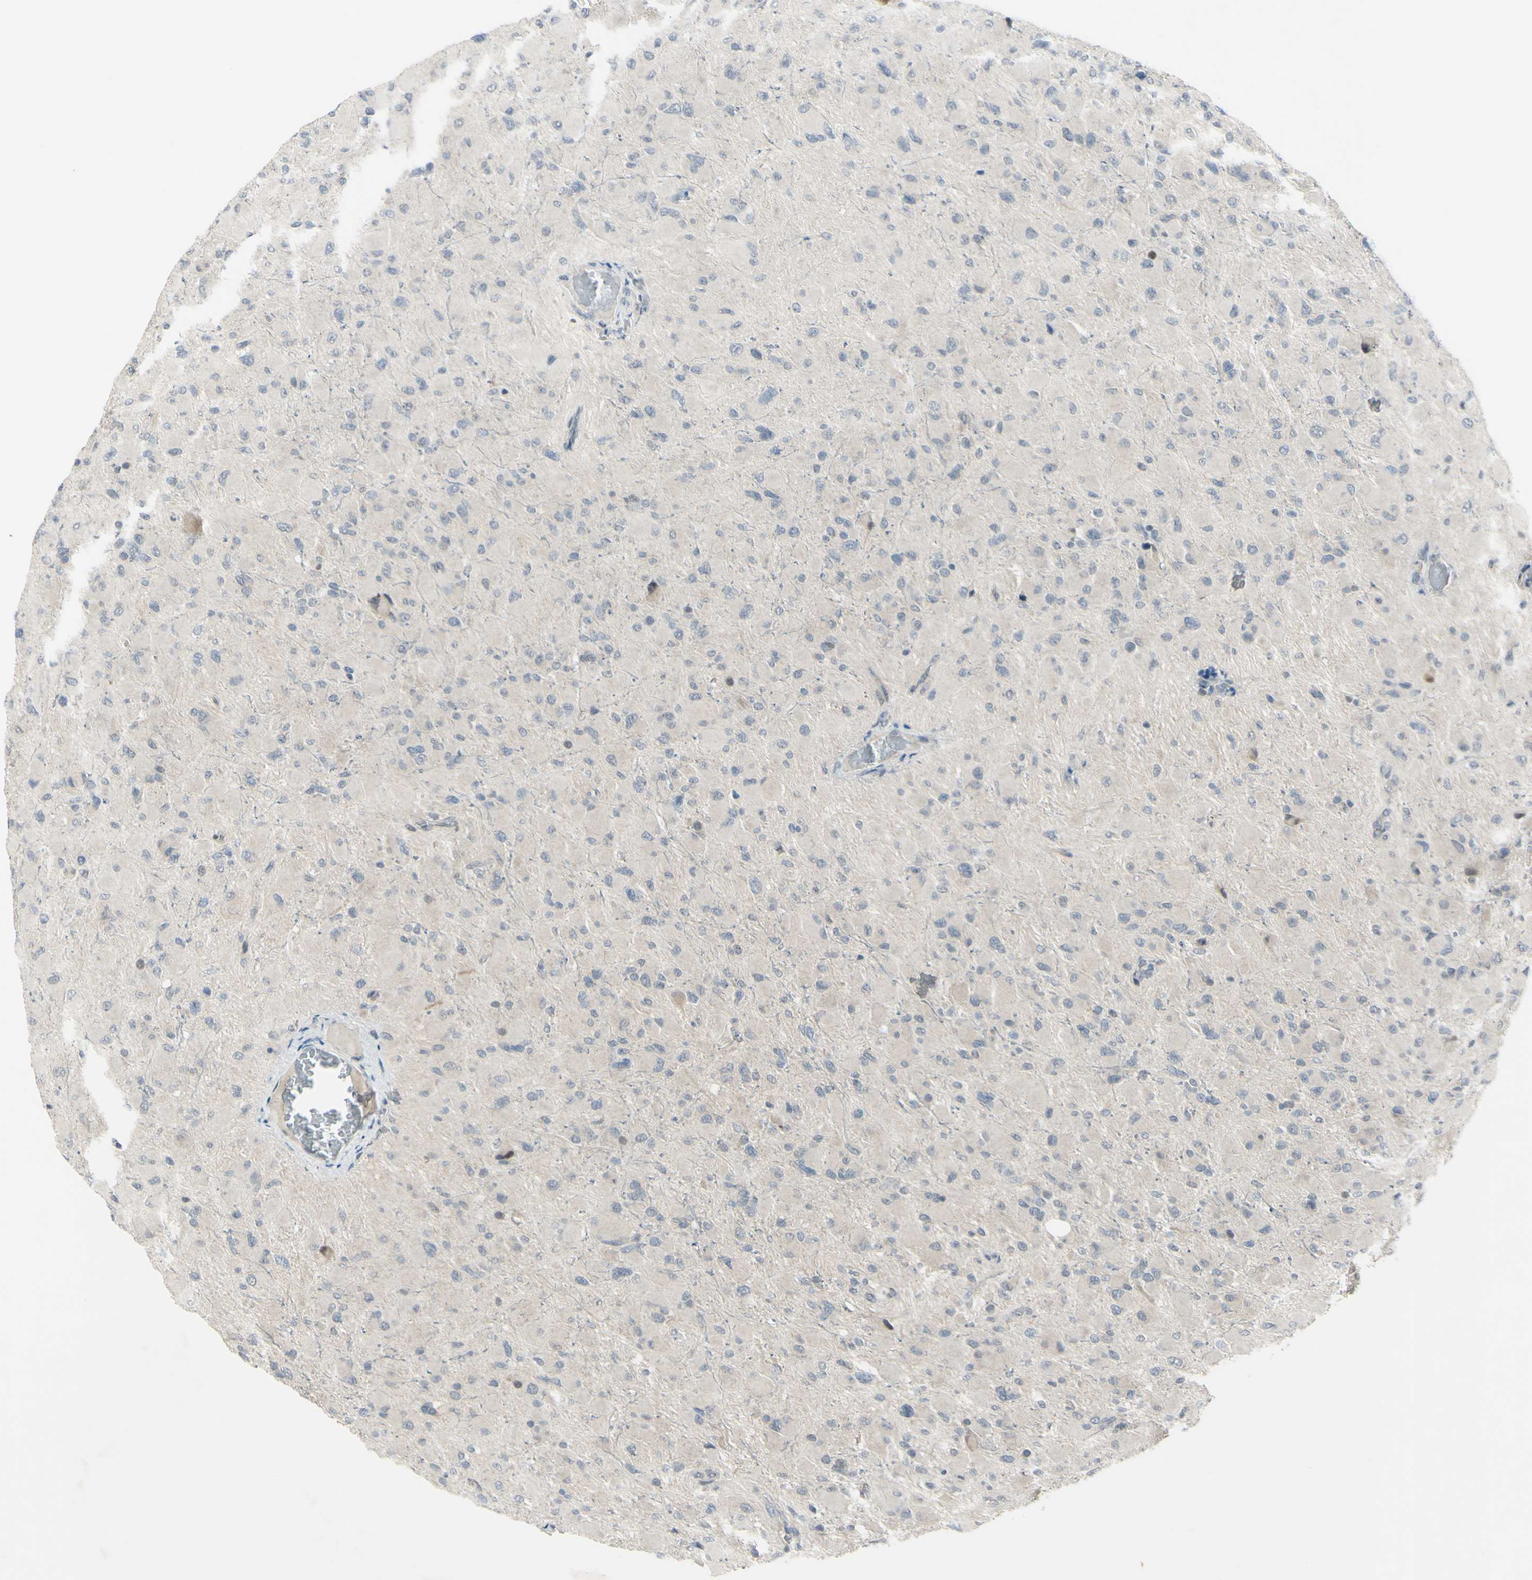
{"staining": {"intensity": "negative", "quantity": "none", "location": "none"}, "tissue": "glioma", "cell_type": "Tumor cells", "image_type": "cancer", "snomed": [{"axis": "morphology", "description": "Glioma, malignant, High grade"}, {"axis": "topography", "description": "Cerebral cortex"}], "caption": "This image is of malignant glioma (high-grade) stained with IHC to label a protein in brown with the nuclei are counter-stained blue. There is no positivity in tumor cells.", "gene": "ETNK1", "patient": {"sex": "female", "age": 36}}